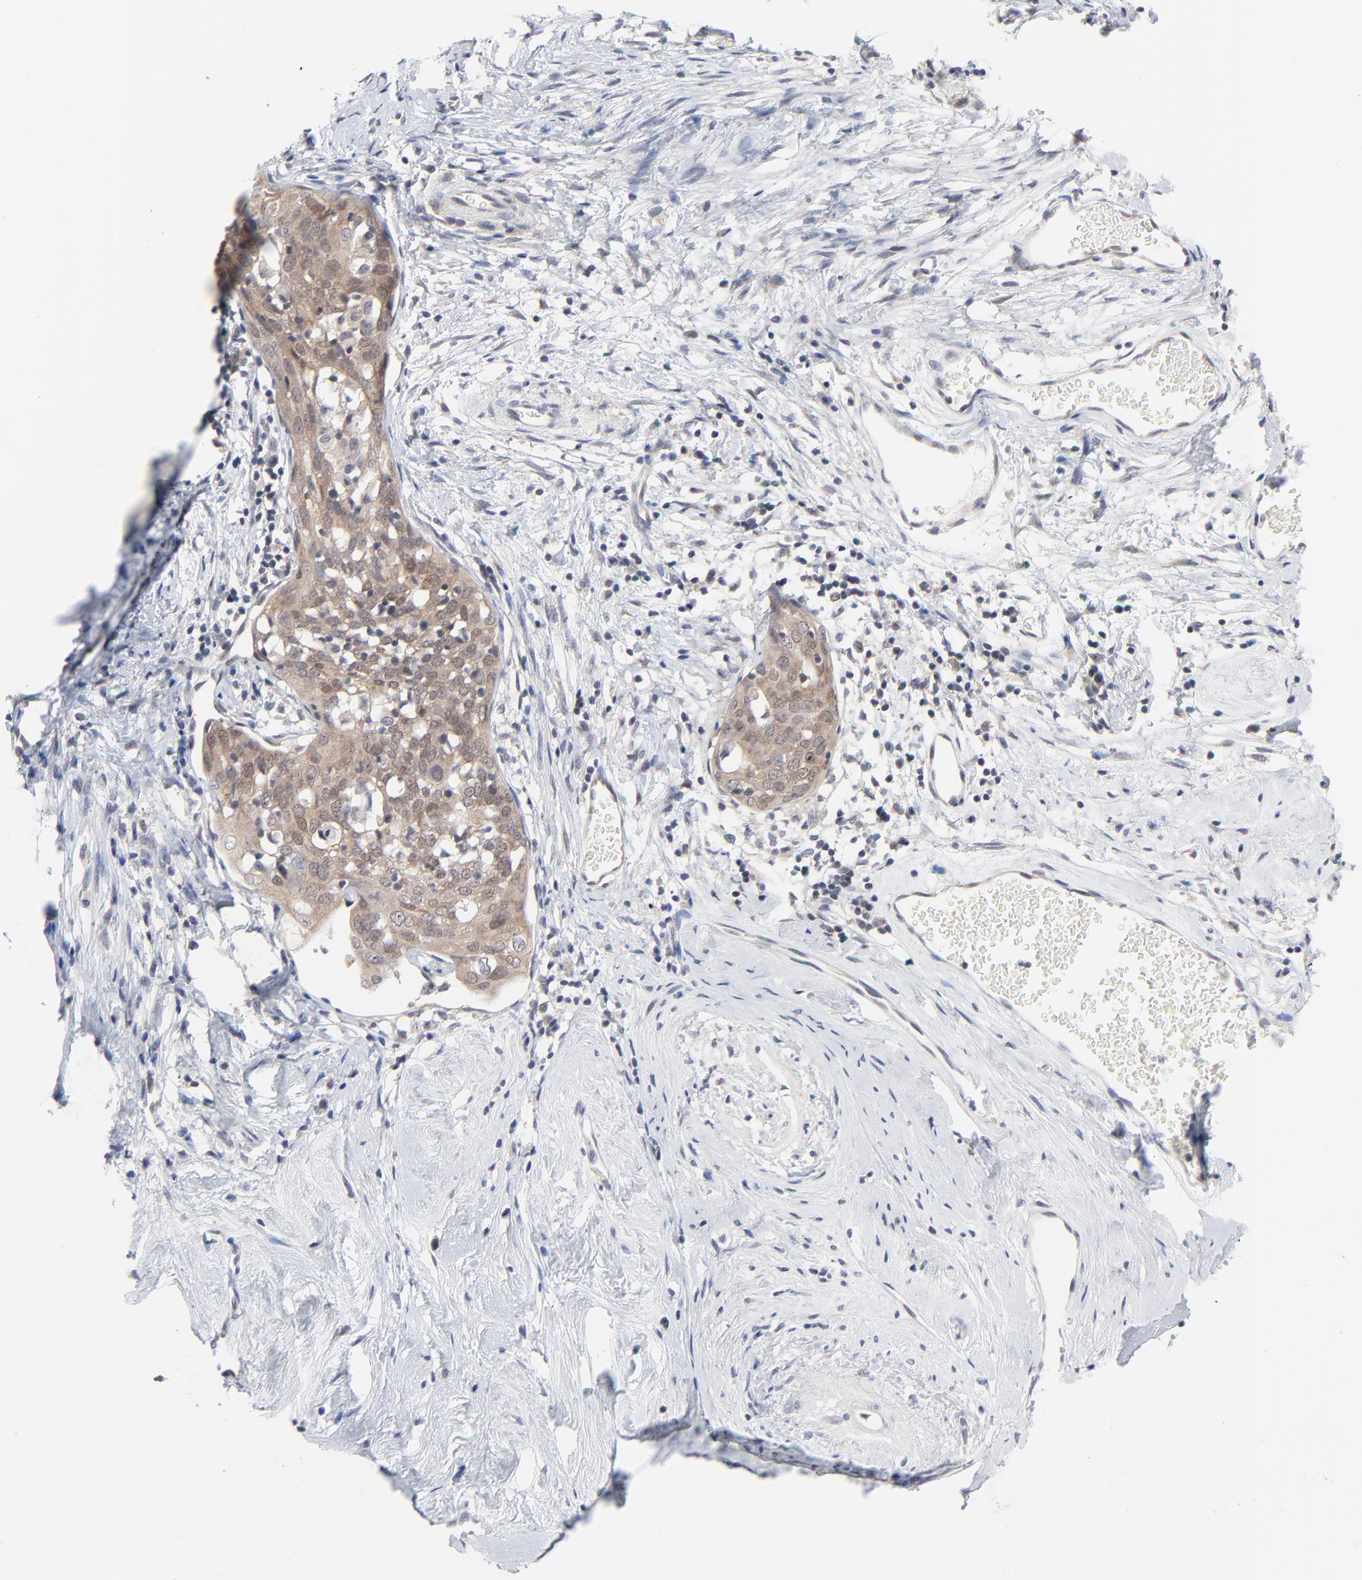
{"staining": {"intensity": "weak", "quantity": ">75%", "location": "cytoplasmic/membranous"}, "tissue": "cervical cancer", "cell_type": "Tumor cells", "image_type": "cancer", "snomed": [{"axis": "morphology", "description": "Normal tissue, NOS"}, {"axis": "morphology", "description": "Squamous cell carcinoma, NOS"}, {"axis": "topography", "description": "Cervix"}], "caption": "There is low levels of weak cytoplasmic/membranous expression in tumor cells of cervical squamous cell carcinoma, as demonstrated by immunohistochemical staining (brown color).", "gene": "RPS6KB1", "patient": {"sex": "female", "age": 67}}